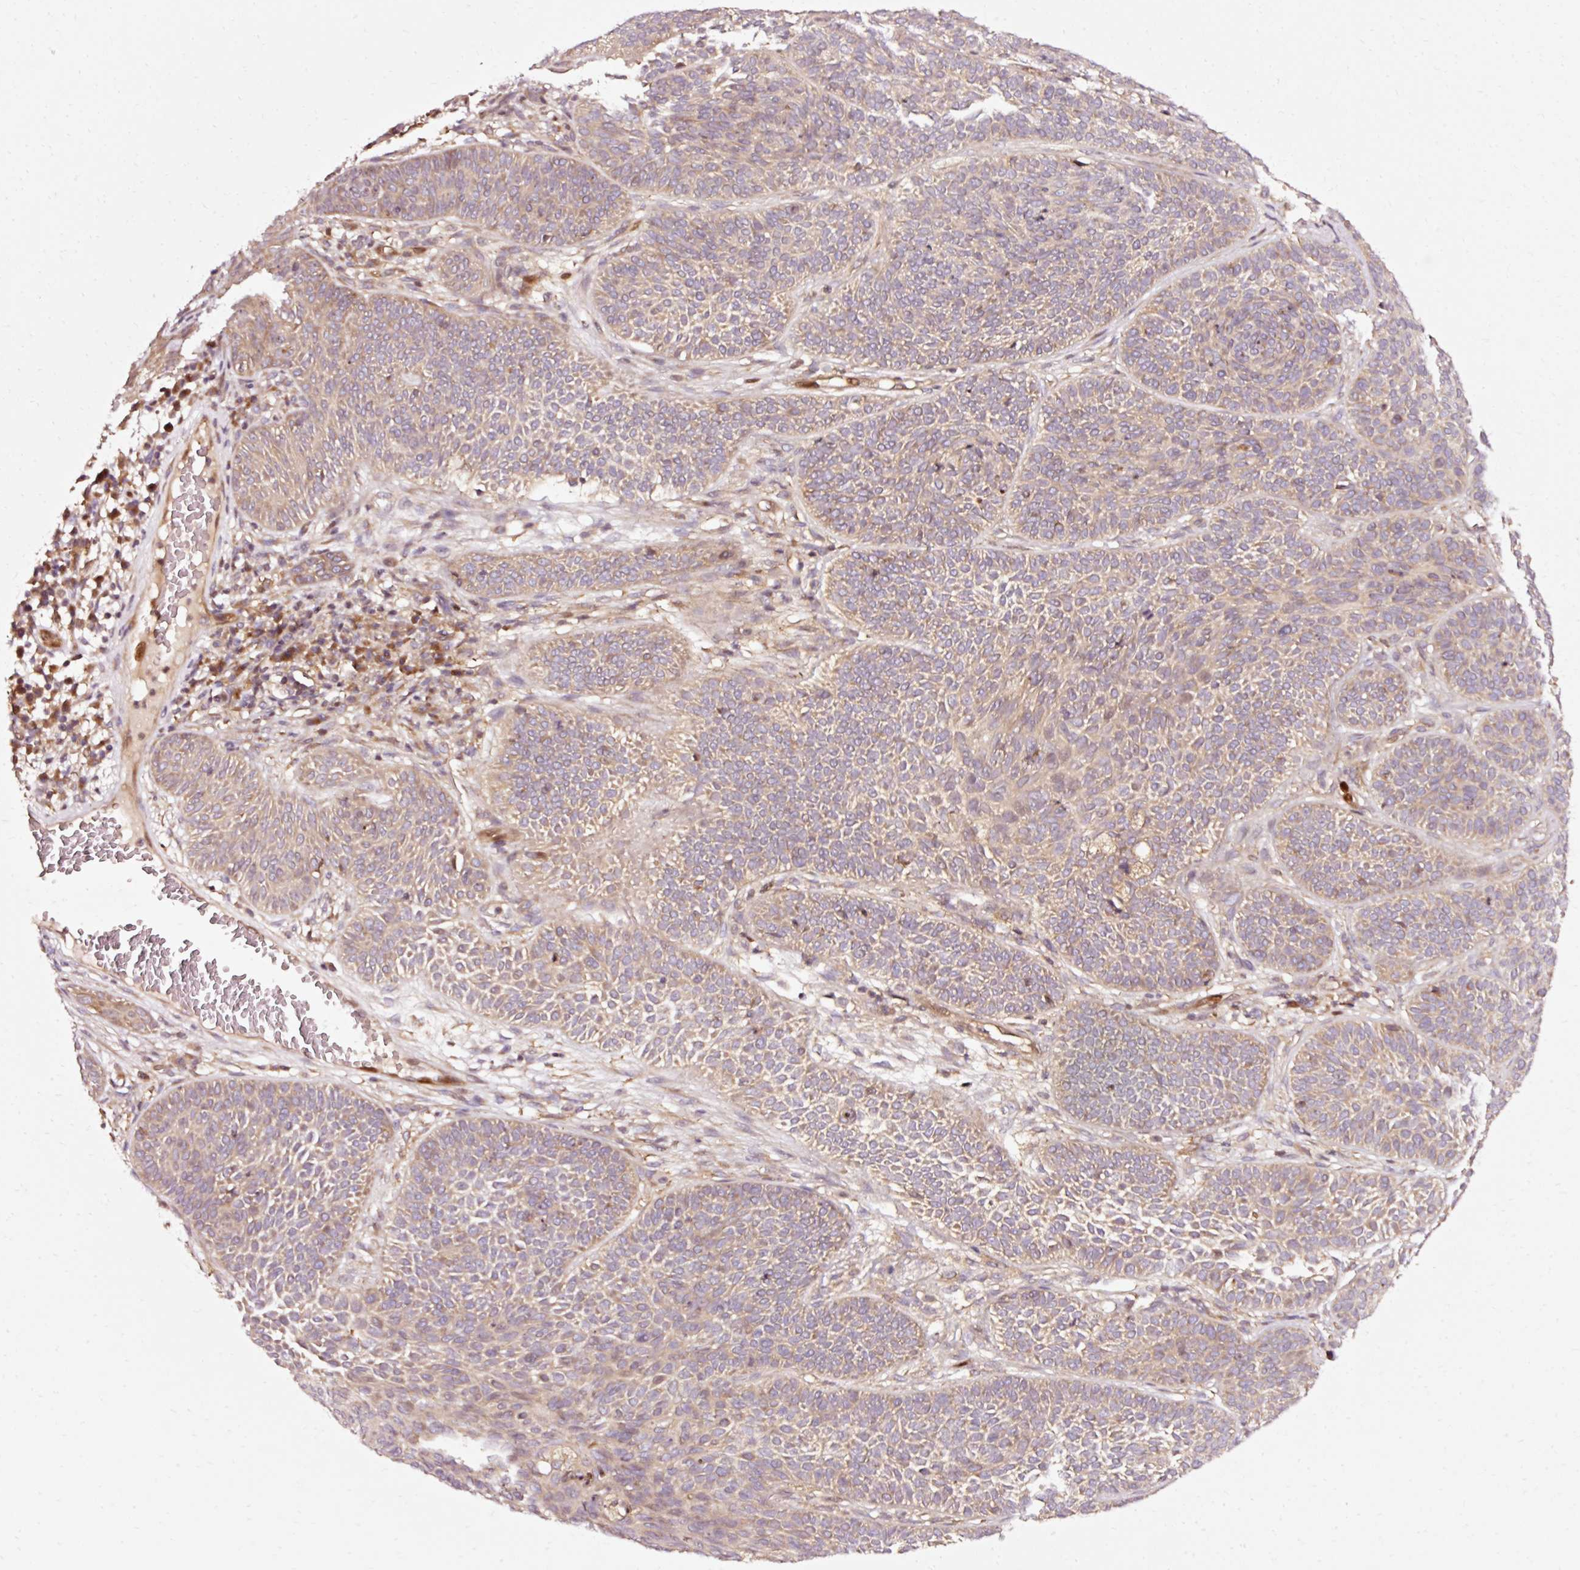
{"staining": {"intensity": "weak", "quantity": "25%-75%", "location": "cytoplasmic/membranous"}, "tissue": "skin cancer", "cell_type": "Tumor cells", "image_type": "cancer", "snomed": [{"axis": "morphology", "description": "Basal cell carcinoma"}, {"axis": "topography", "description": "Skin"}], "caption": "IHC micrograph of human basal cell carcinoma (skin) stained for a protein (brown), which demonstrates low levels of weak cytoplasmic/membranous positivity in about 25%-75% of tumor cells.", "gene": "NAPA", "patient": {"sex": "male", "age": 85}}